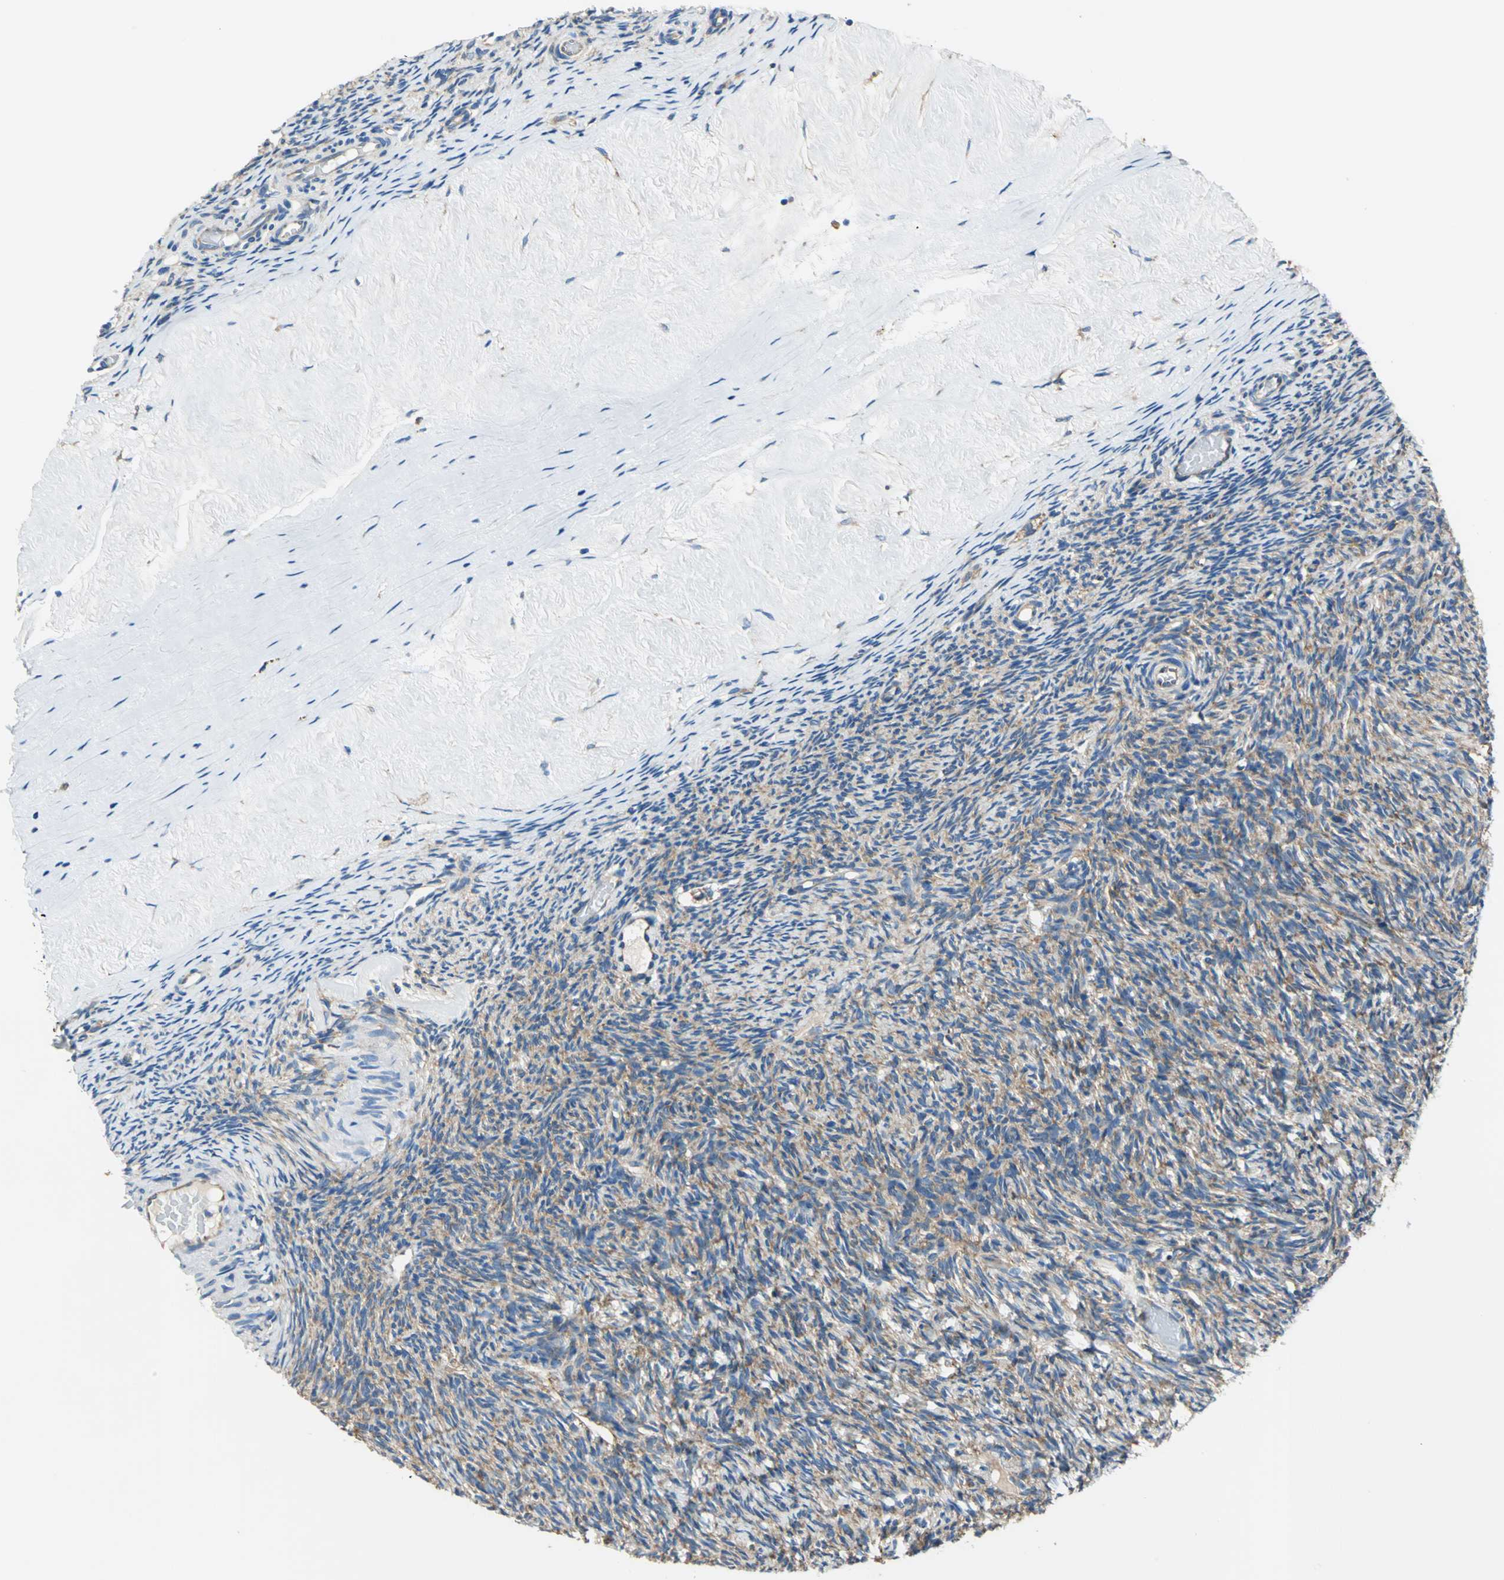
{"staining": {"intensity": "moderate", "quantity": "25%-75%", "location": "cytoplasmic/membranous"}, "tissue": "ovary", "cell_type": "Ovarian stroma cells", "image_type": "normal", "snomed": [{"axis": "morphology", "description": "Normal tissue, NOS"}, {"axis": "topography", "description": "Ovary"}], "caption": "Protein staining displays moderate cytoplasmic/membranous expression in approximately 25%-75% of ovarian stroma cells in normal ovary.", "gene": "TRIM25", "patient": {"sex": "female", "age": 60}}